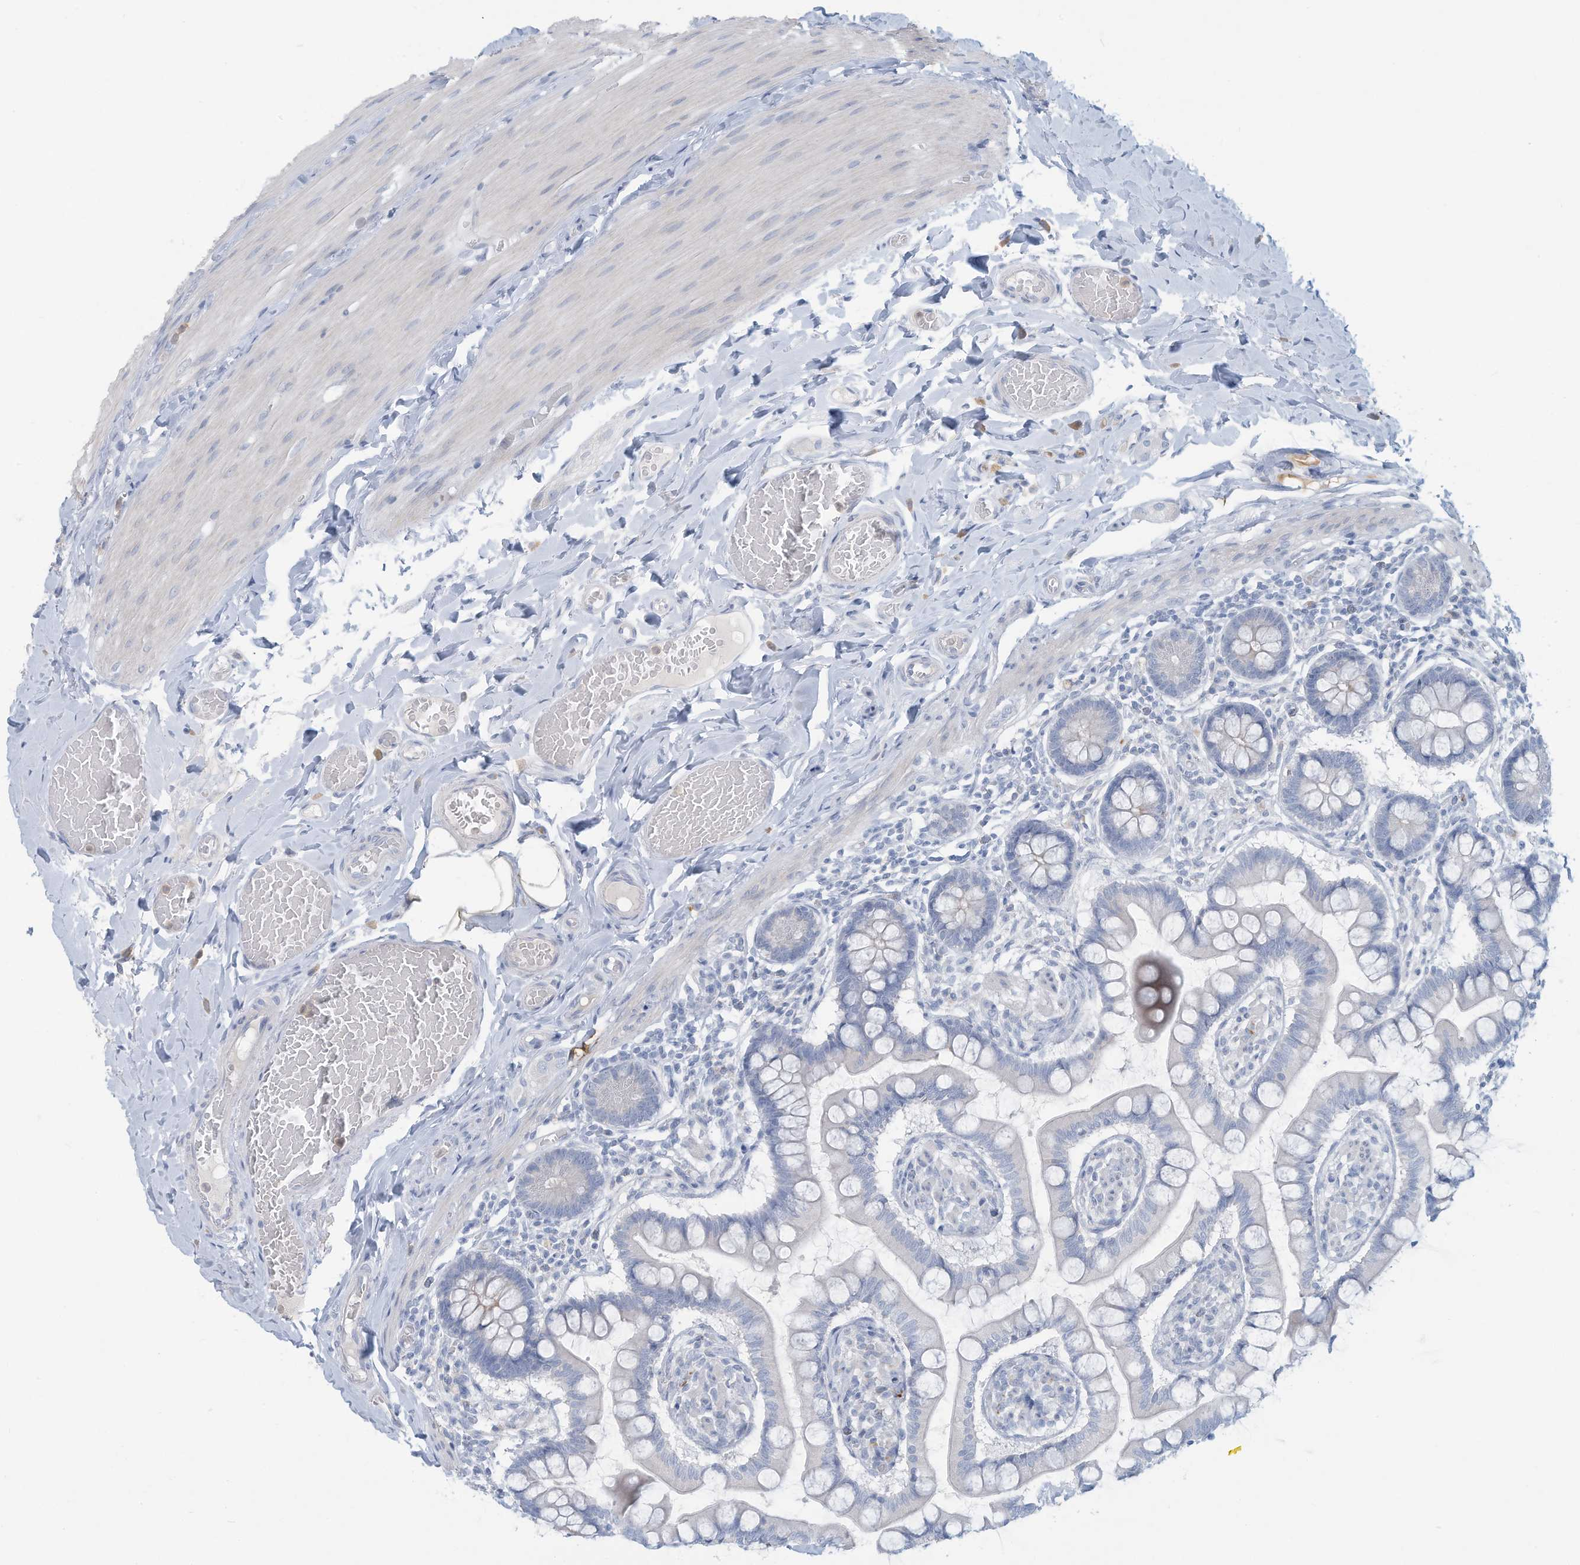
{"staining": {"intensity": "negative", "quantity": "none", "location": "none"}, "tissue": "small intestine", "cell_type": "Glandular cells", "image_type": "normal", "snomed": [{"axis": "morphology", "description": "Normal tissue, NOS"}, {"axis": "topography", "description": "Small intestine"}], "caption": "Protein analysis of unremarkable small intestine reveals no significant positivity in glandular cells.", "gene": "ERI2", "patient": {"sex": "male", "age": 41}}